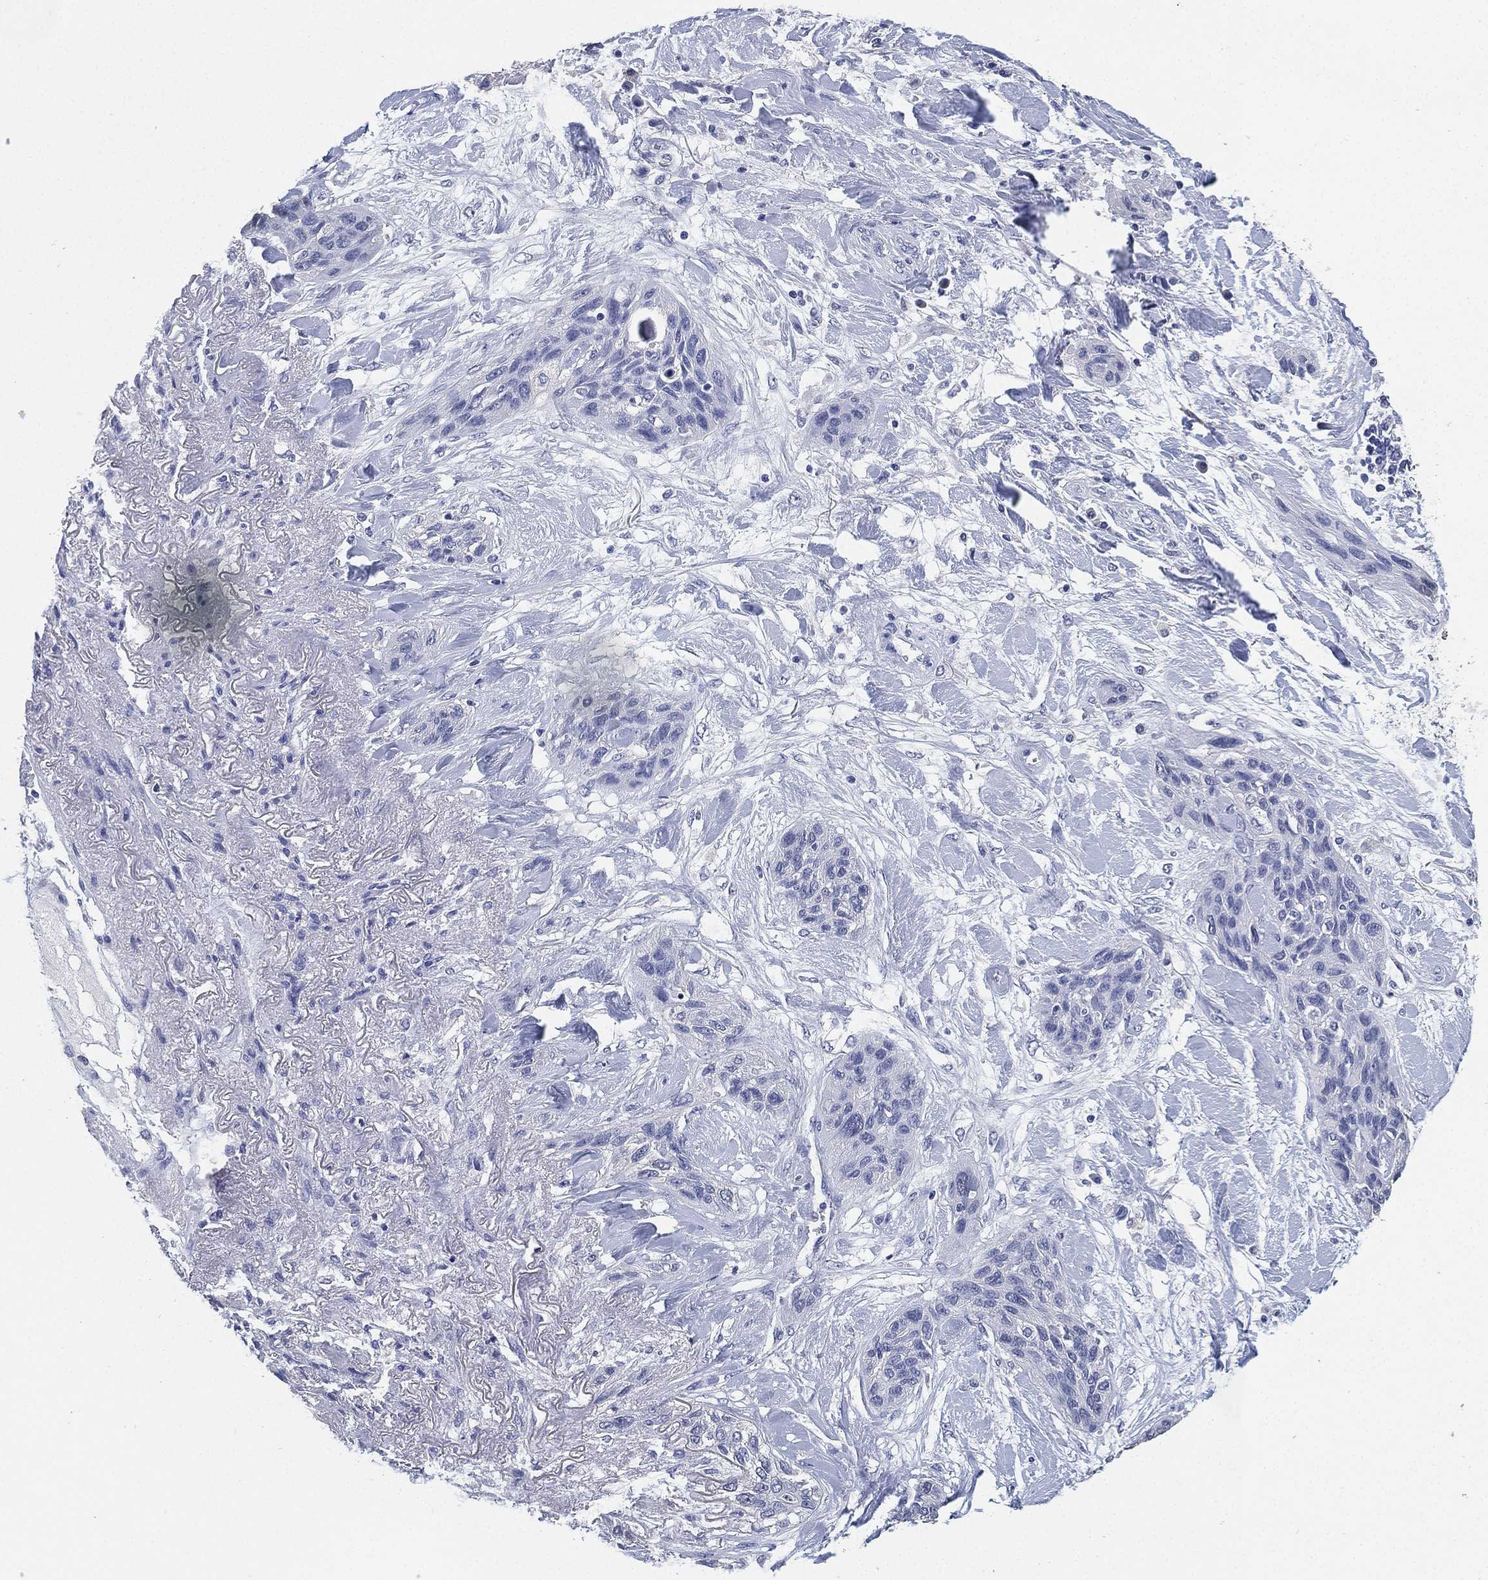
{"staining": {"intensity": "negative", "quantity": "none", "location": "none"}, "tissue": "lung cancer", "cell_type": "Tumor cells", "image_type": "cancer", "snomed": [{"axis": "morphology", "description": "Squamous cell carcinoma, NOS"}, {"axis": "topography", "description": "Lung"}], "caption": "This is a image of immunohistochemistry staining of lung cancer, which shows no staining in tumor cells.", "gene": "IYD", "patient": {"sex": "female", "age": 70}}